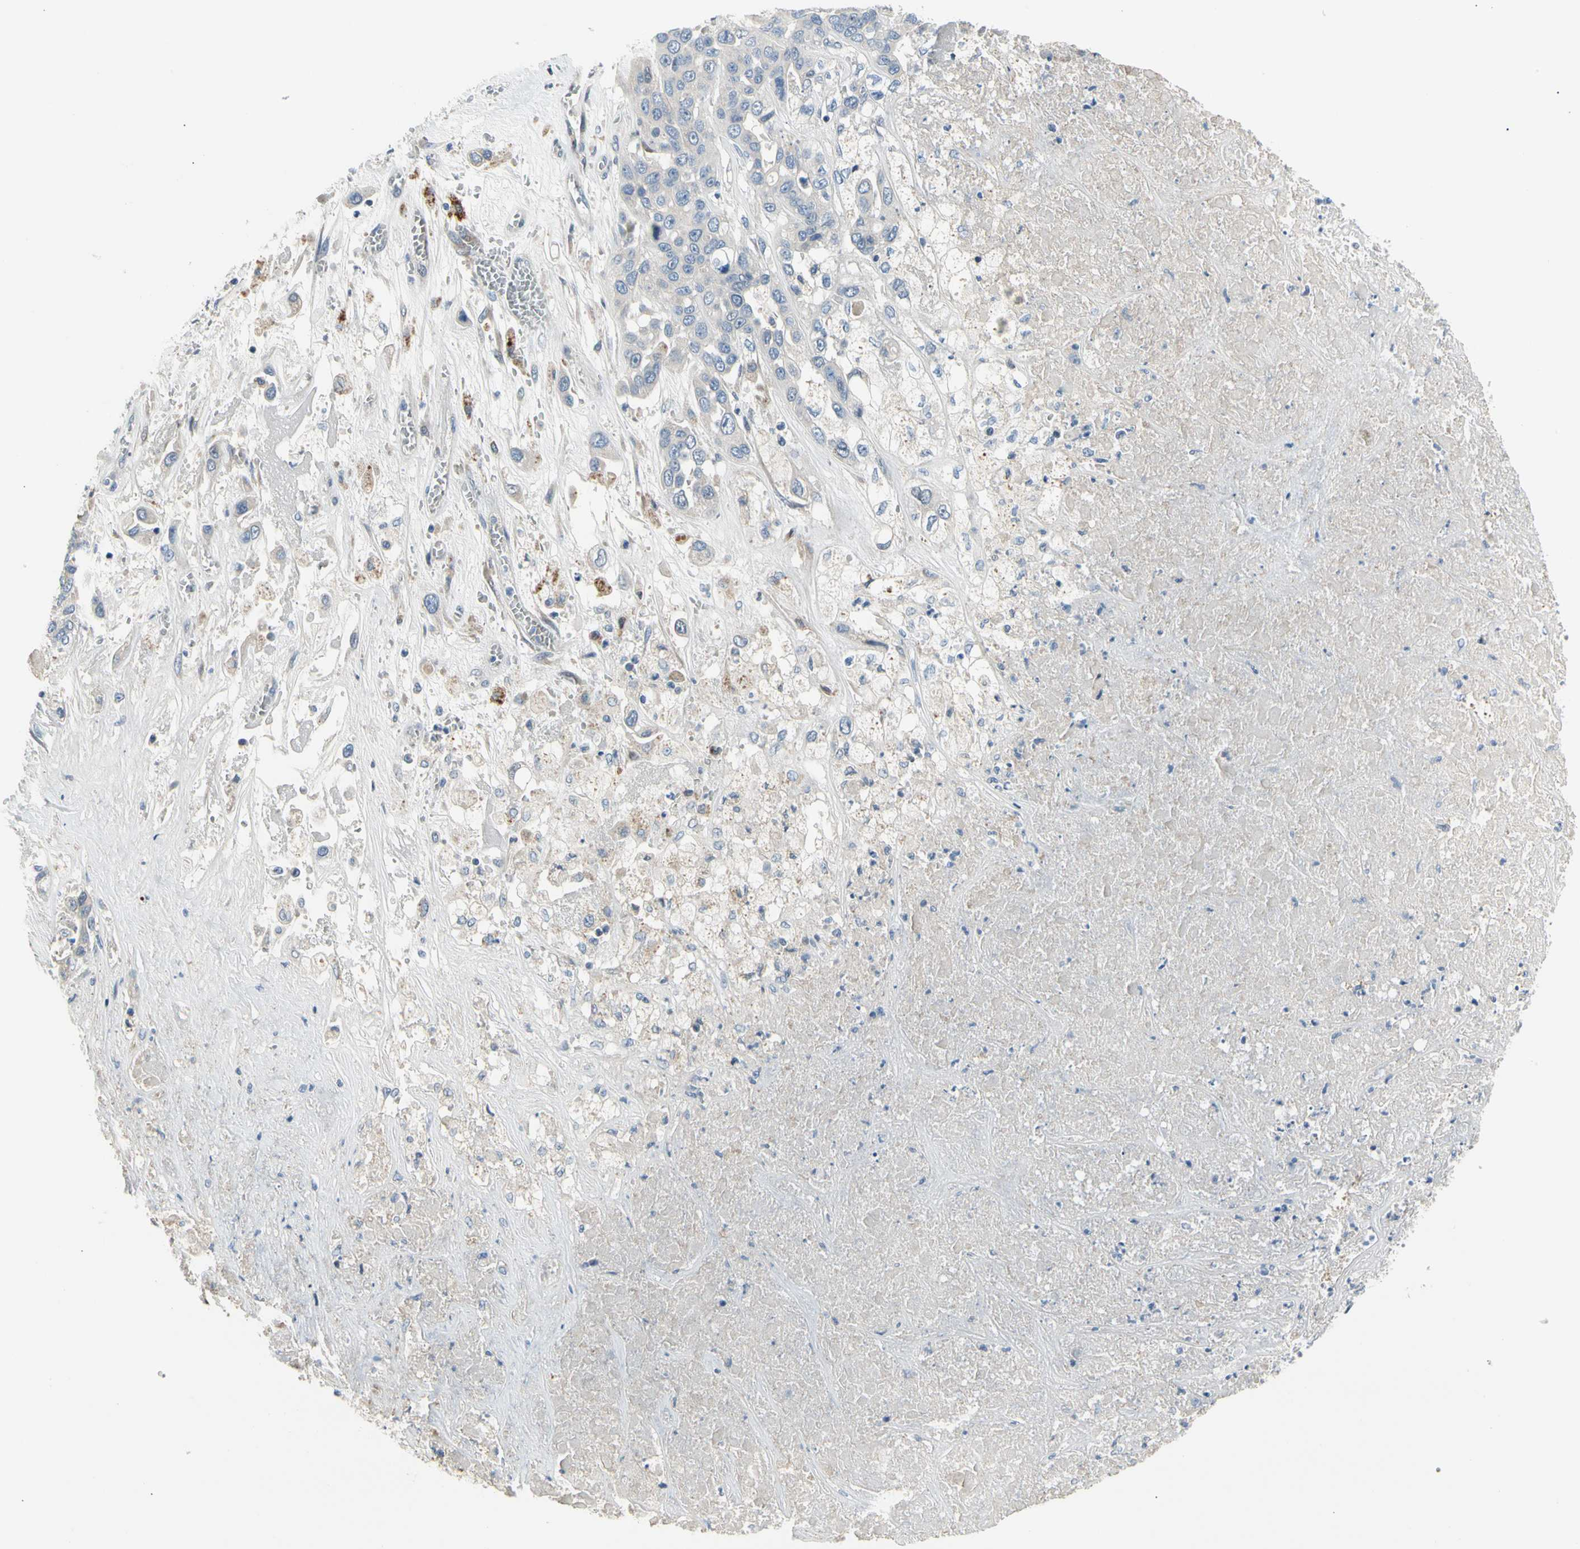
{"staining": {"intensity": "negative", "quantity": "none", "location": "none"}, "tissue": "liver cancer", "cell_type": "Tumor cells", "image_type": "cancer", "snomed": [{"axis": "morphology", "description": "Cholangiocarcinoma"}, {"axis": "topography", "description": "Liver"}], "caption": "A high-resolution image shows immunohistochemistry (IHC) staining of liver cholangiocarcinoma, which exhibits no significant positivity in tumor cells.", "gene": "NFASC", "patient": {"sex": "female", "age": 52}}